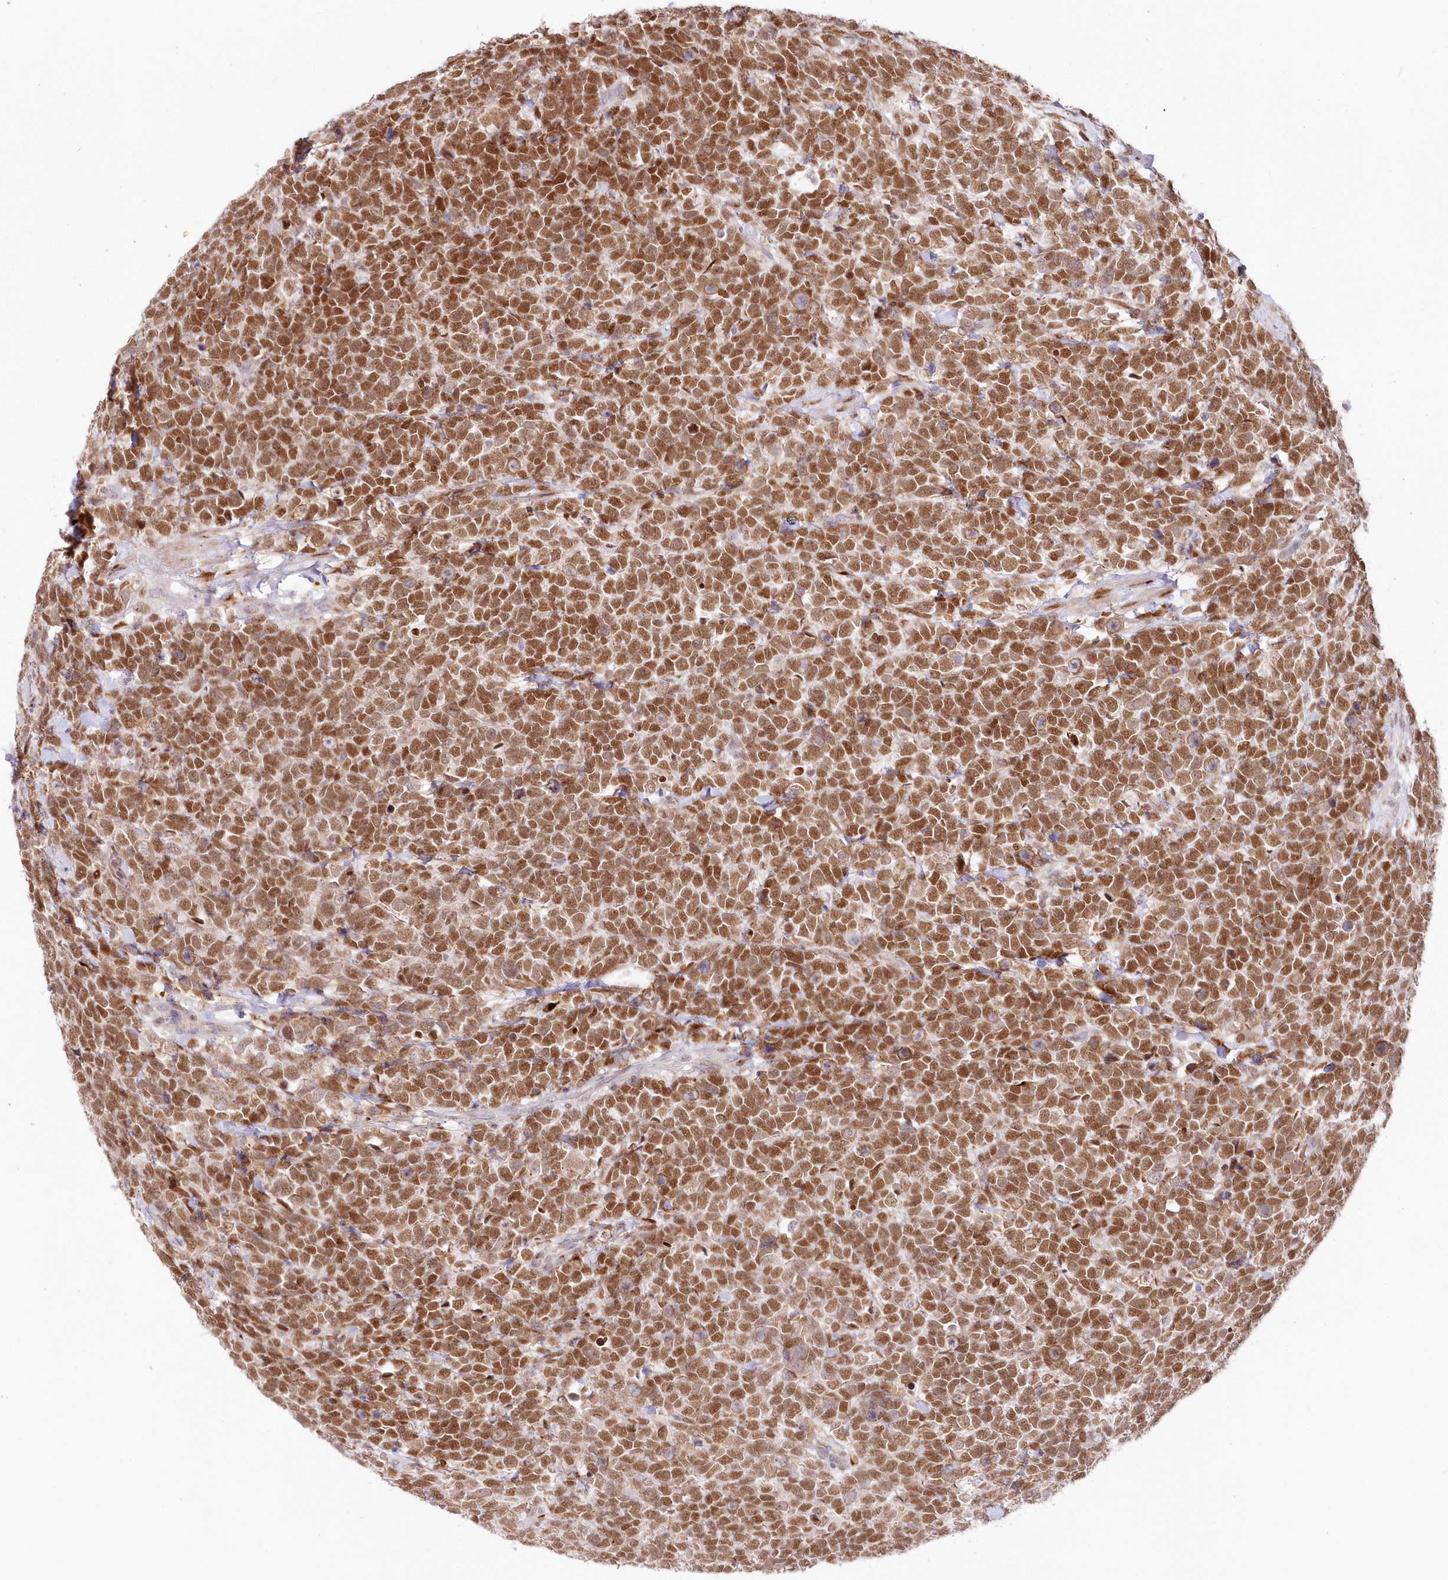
{"staining": {"intensity": "moderate", "quantity": ">75%", "location": "nuclear"}, "tissue": "urothelial cancer", "cell_type": "Tumor cells", "image_type": "cancer", "snomed": [{"axis": "morphology", "description": "Urothelial carcinoma, High grade"}, {"axis": "topography", "description": "Urinary bladder"}], "caption": "Moderate nuclear protein staining is seen in approximately >75% of tumor cells in urothelial cancer.", "gene": "LDB1", "patient": {"sex": "female", "age": 82}}